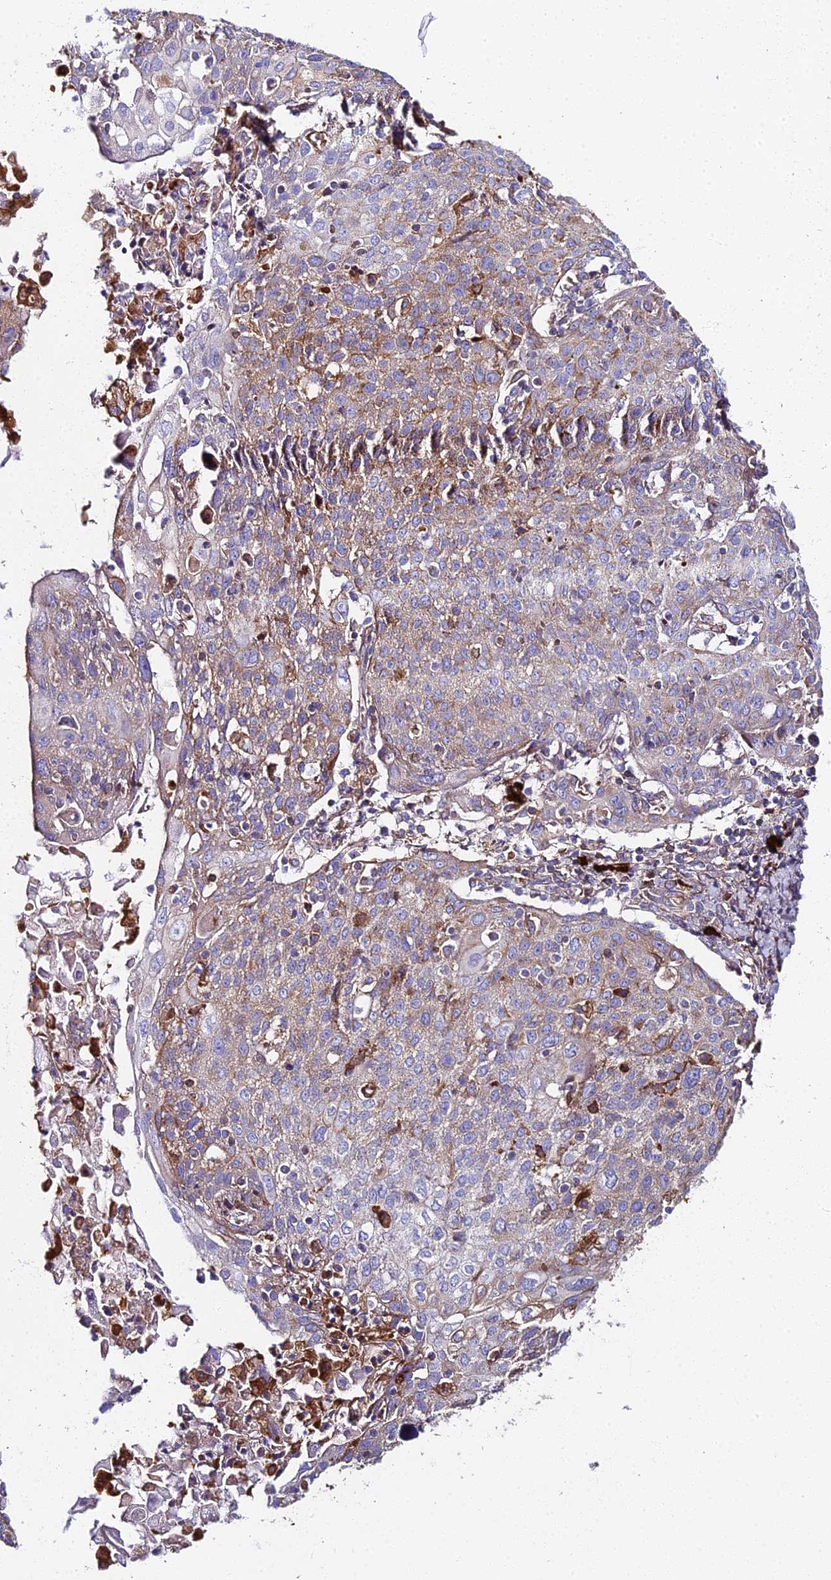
{"staining": {"intensity": "weak", "quantity": "25%-75%", "location": "cytoplasmic/membranous"}, "tissue": "cervical cancer", "cell_type": "Tumor cells", "image_type": "cancer", "snomed": [{"axis": "morphology", "description": "Squamous cell carcinoma, NOS"}, {"axis": "topography", "description": "Cervix"}], "caption": "An immunohistochemistry histopathology image of neoplastic tissue is shown. Protein staining in brown highlights weak cytoplasmic/membranous positivity in squamous cell carcinoma (cervical) within tumor cells. The protein of interest is shown in brown color, while the nuclei are stained blue.", "gene": "BEX4", "patient": {"sex": "female", "age": 67}}